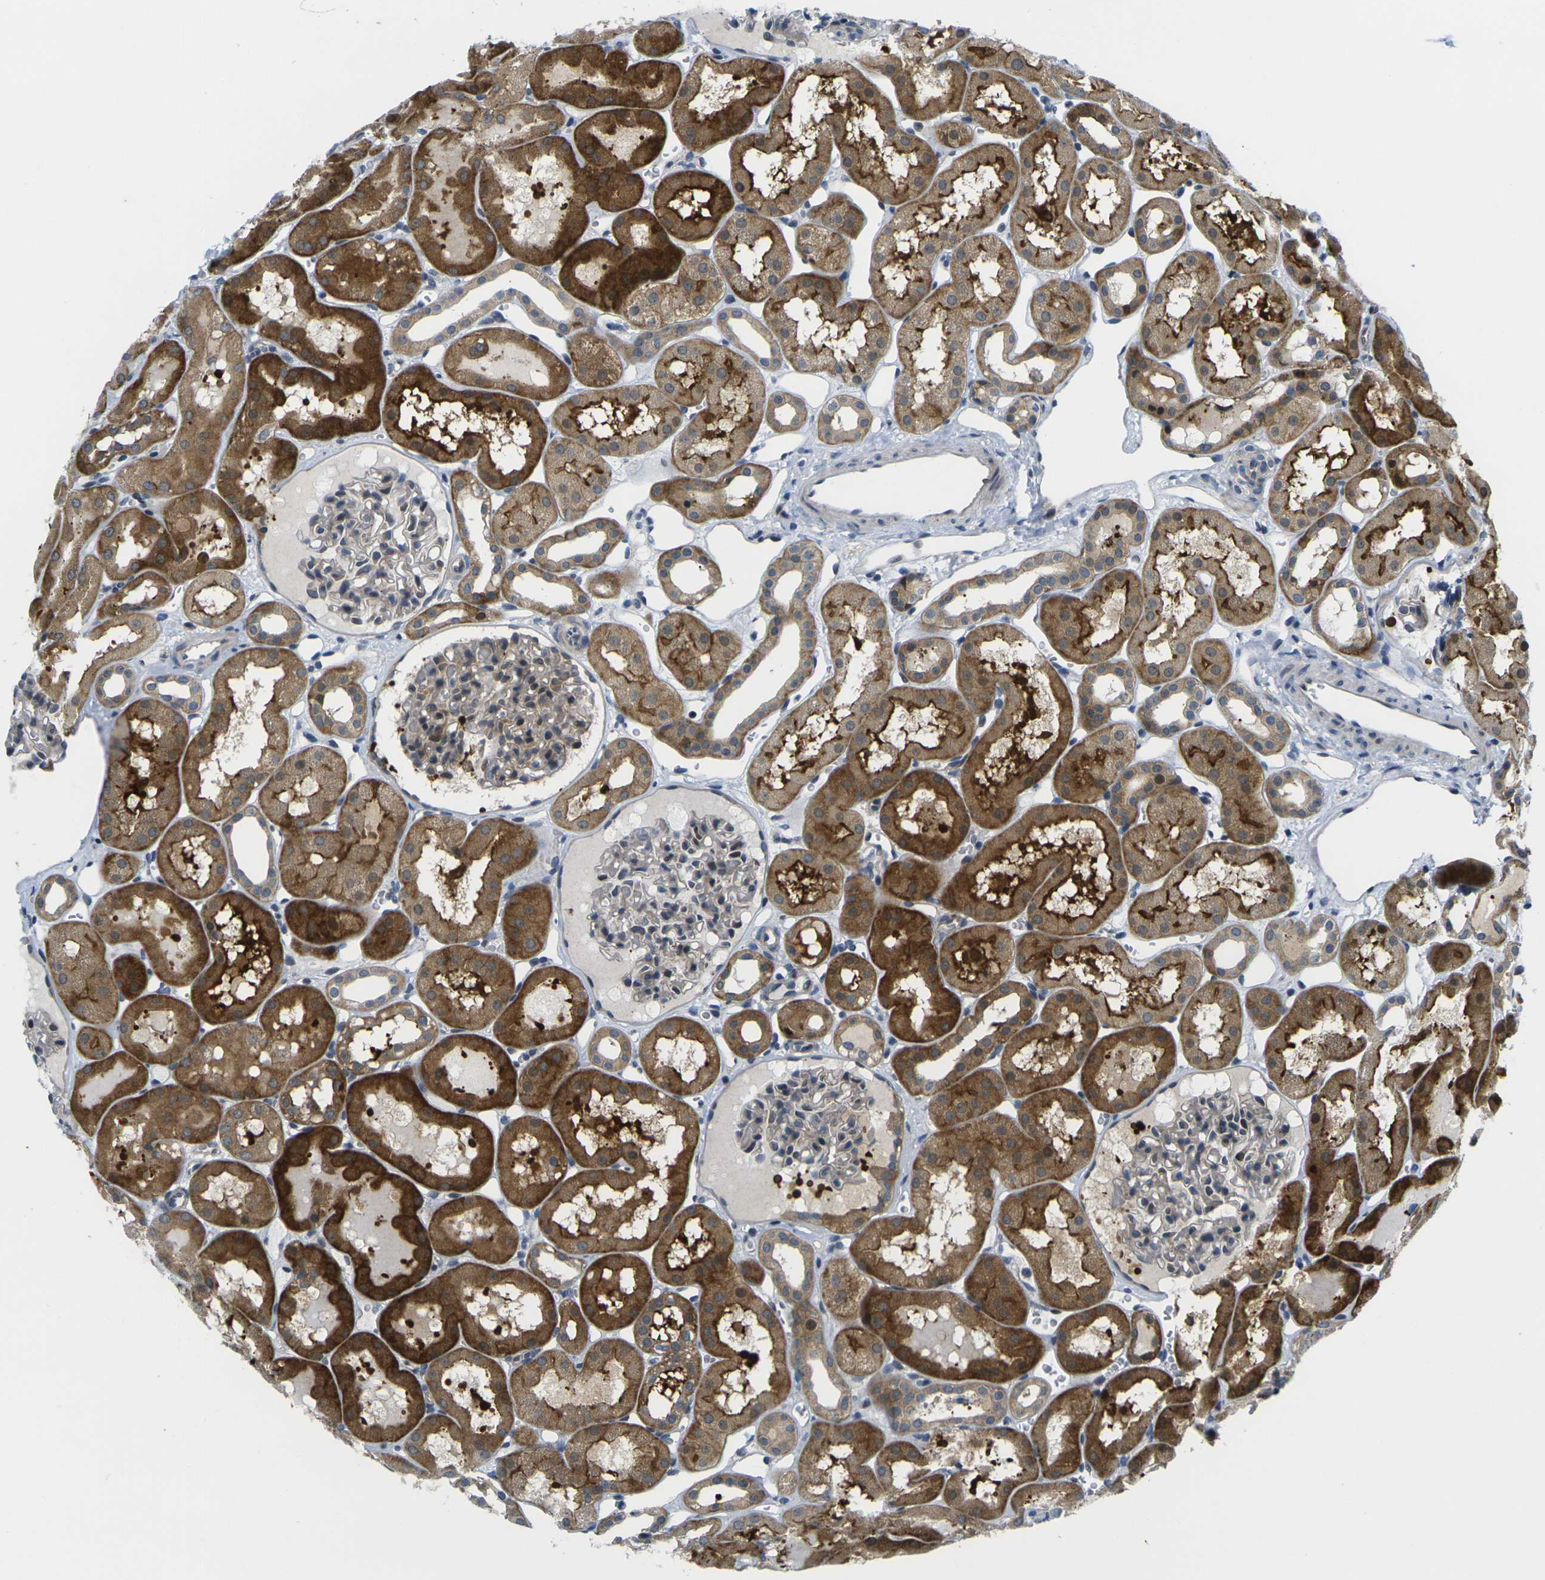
{"staining": {"intensity": "weak", "quantity": "<25%", "location": "cytoplasmic/membranous"}, "tissue": "kidney", "cell_type": "Cells in glomeruli", "image_type": "normal", "snomed": [{"axis": "morphology", "description": "Normal tissue, NOS"}, {"axis": "topography", "description": "Kidney"}, {"axis": "topography", "description": "Urinary bladder"}], "caption": "Immunohistochemistry (IHC) of benign kidney displays no positivity in cells in glomeruli.", "gene": "ROBO2", "patient": {"sex": "male", "age": 16}}